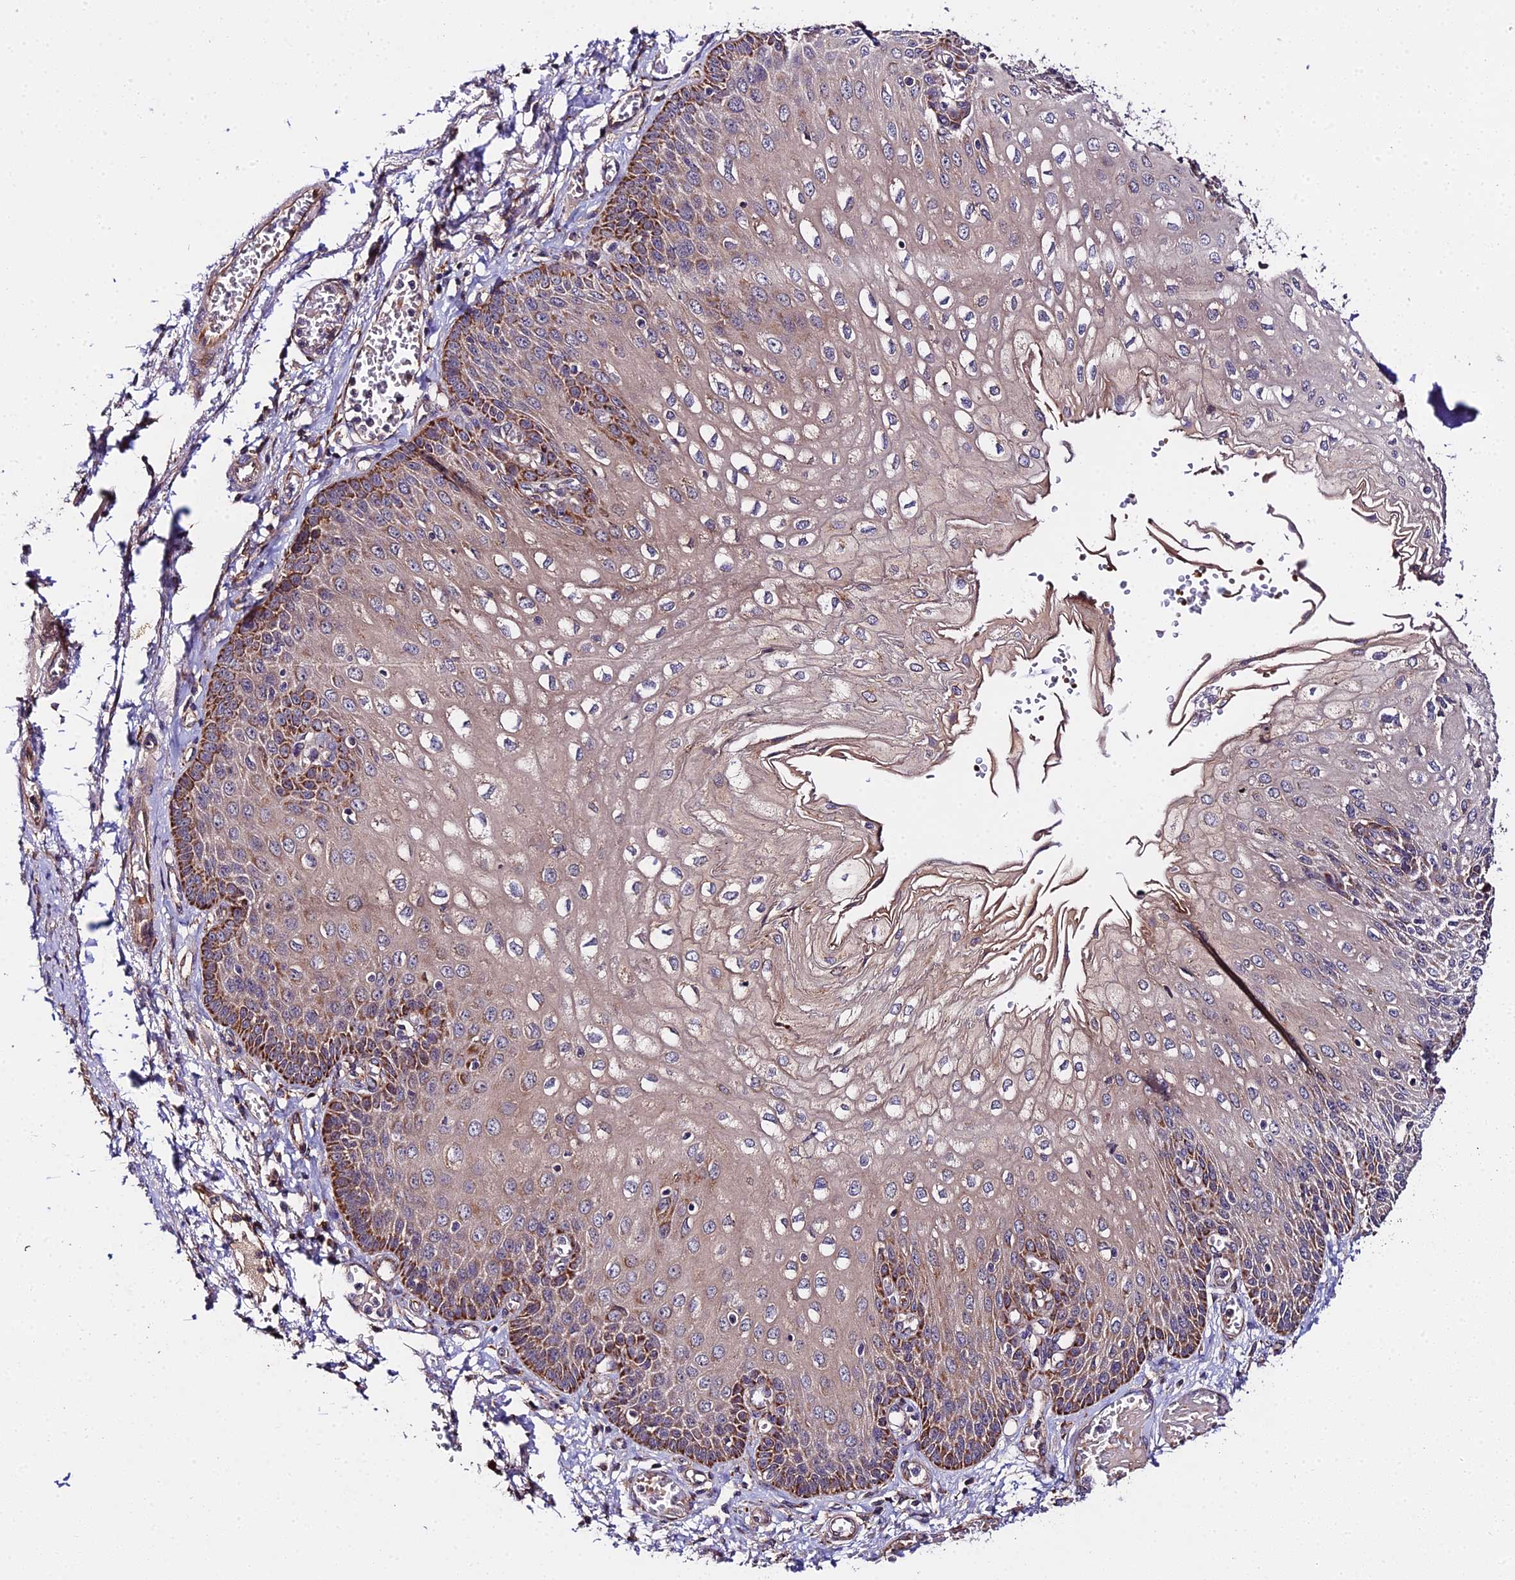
{"staining": {"intensity": "moderate", "quantity": ">75%", "location": "cytoplasmic/membranous"}, "tissue": "esophagus", "cell_type": "Squamous epithelial cells", "image_type": "normal", "snomed": [{"axis": "morphology", "description": "Normal tissue, NOS"}, {"axis": "topography", "description": "Esophagus"}], "caption": "DAB immunohistochemical staining of benign esophagus displays moderate cytoplasmic/membranous protein staining in about >75% of squamous epithelial cells.", "gene": "ZBED8", "patient": {"sex": "male", "age": 81}}